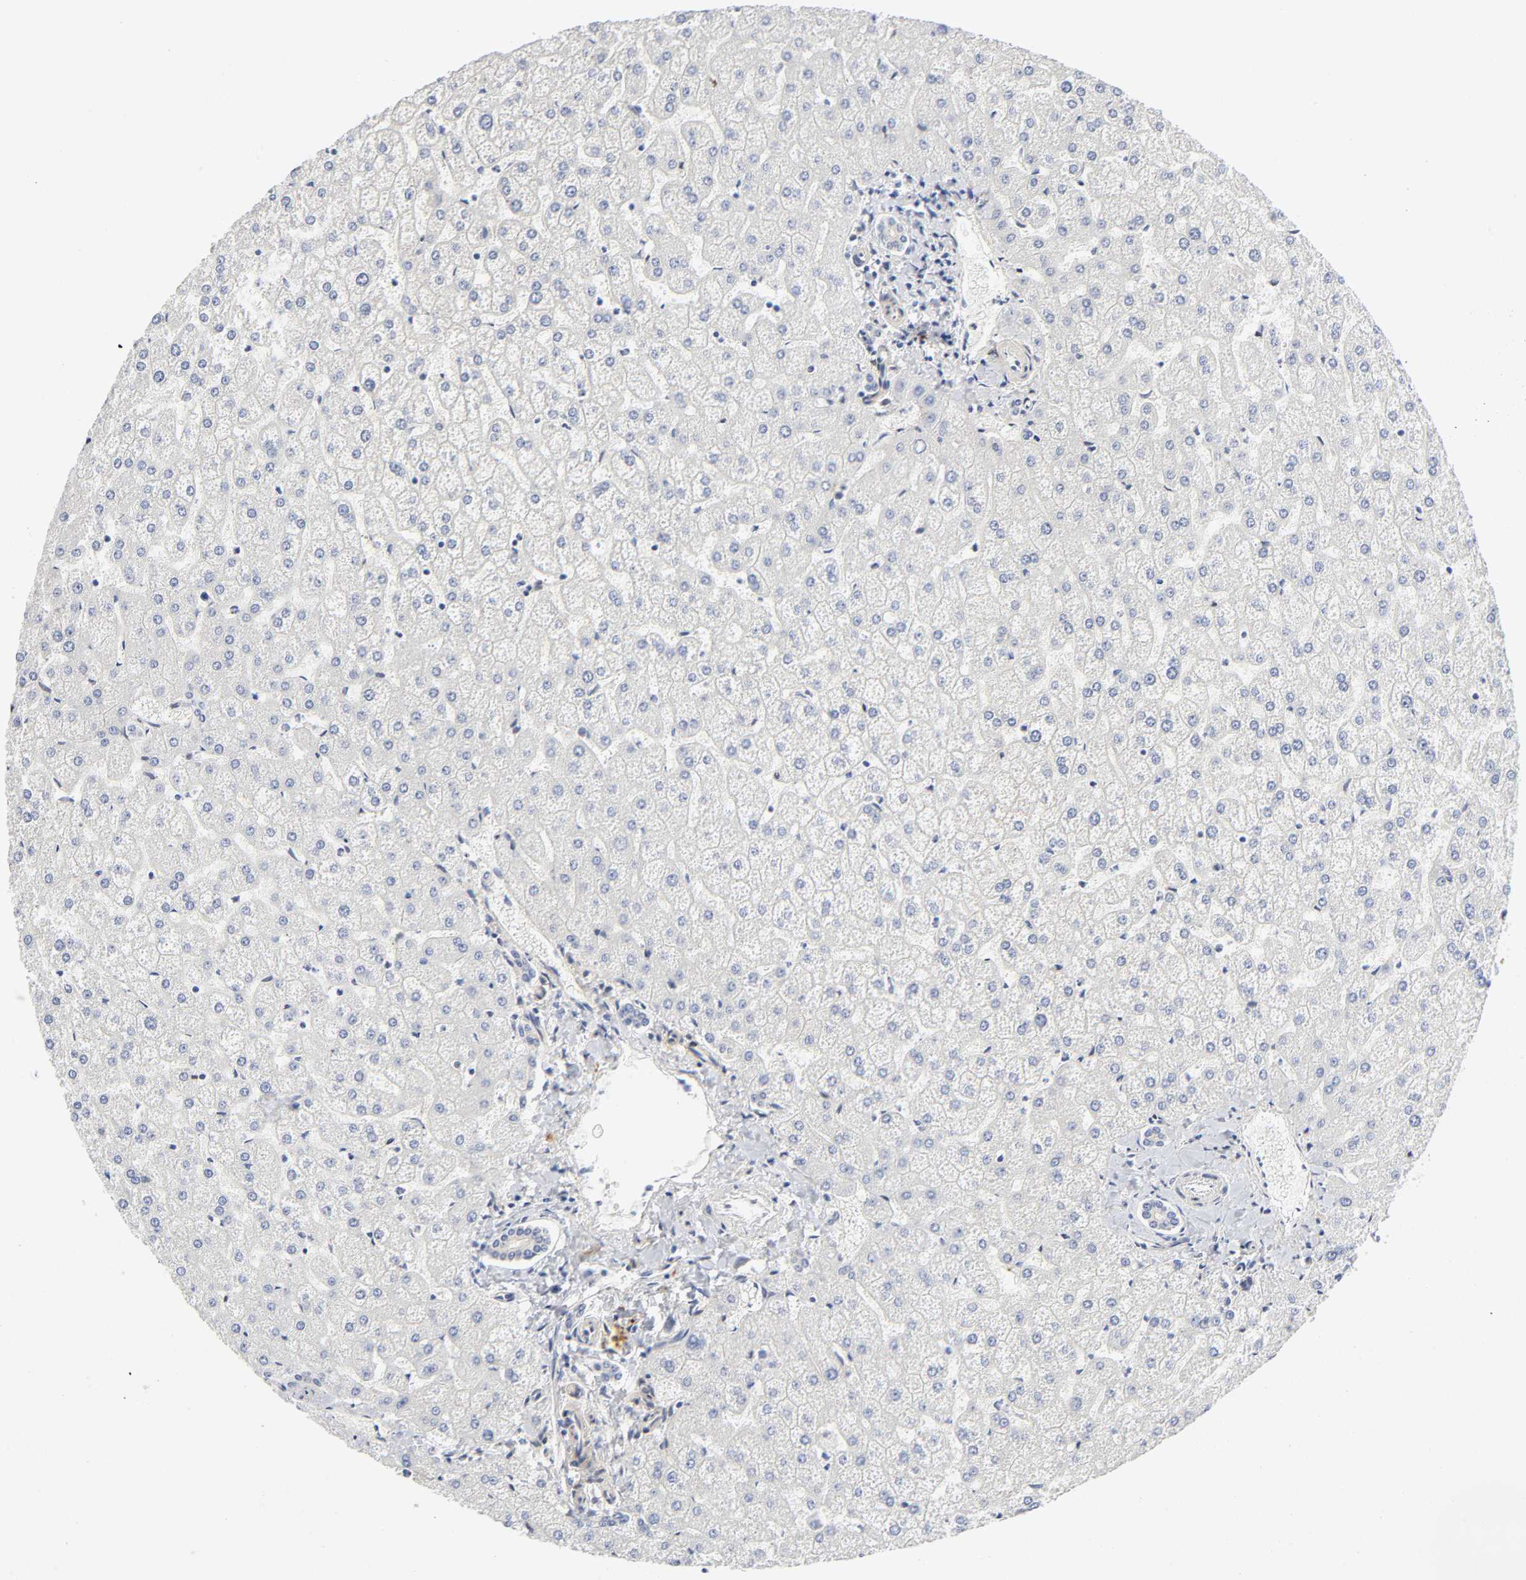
{"staining": {"intensity": "negative", "quantity": "none", "location": "none"}, "tissue": "liver", "cell_type": "Cholangiocytes", "image_type": "normal", "snomed": [{"axis": "morphology", "description": "Normal tissue, NOS"}, {"axis": "topography", "description": "Liver"}], "caption": "Liver stained for a protein using IHC demonstrates no expression cholangiocytes.", "gene": "PTEN", "patient": {"sex": "female", "age": 32}}